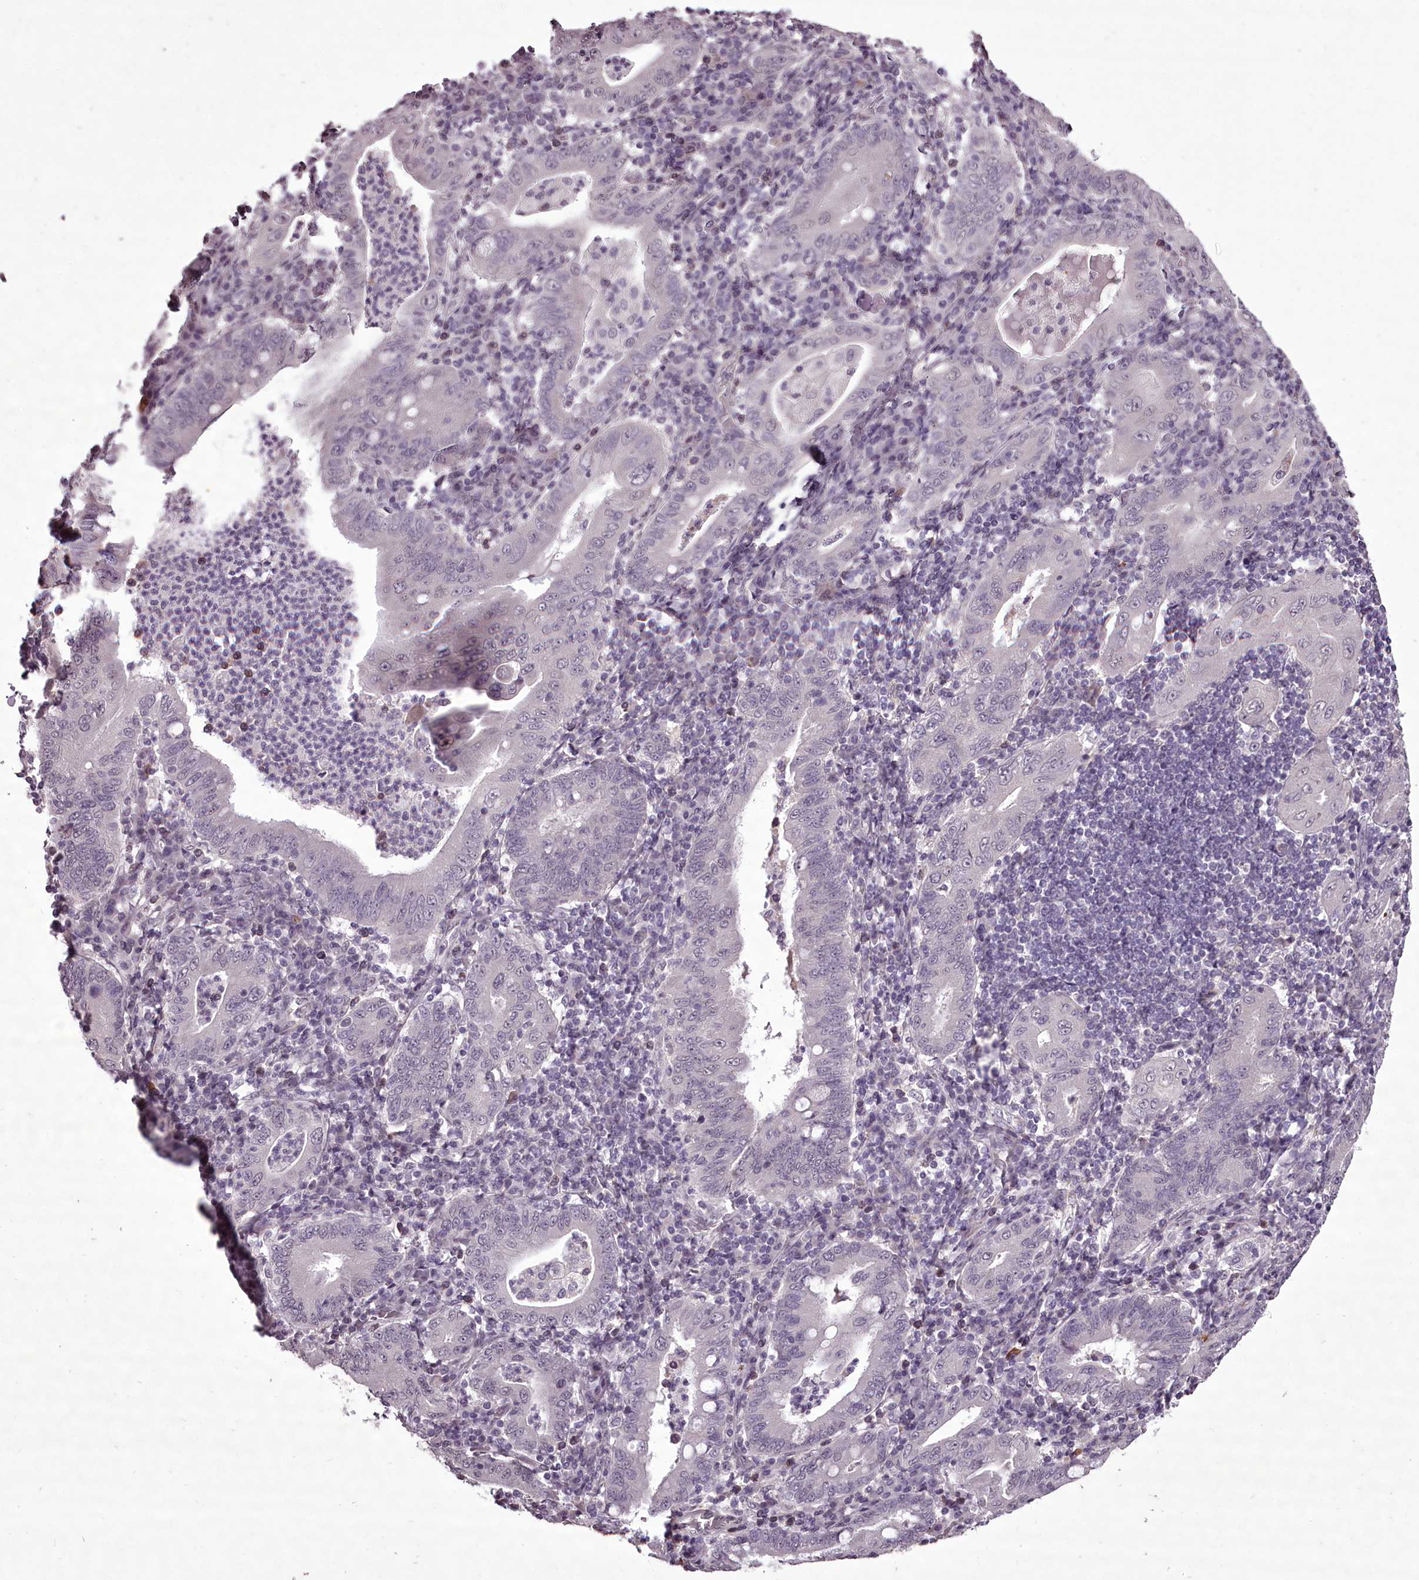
{"staining": {"intensity": "negative", "quantity": "none", "location": "none"}, "tissue": "stomach cancer", "cell_type": "Tumor cells", "image_type": "cancer", "snomed": [{"axis": "morphology", "description": "Normal tissue, NOS"}, {"axis": "morphology", "description": "Adenocarcinoma, NOS"}, {"axis": "topography", "description": "Esophagus"}, {"axis": "topography", "description": "Stomach, upper"}, {"axis": "topography", "description": "Peripheral nerve tissue"}], "caption": "The image demonstrates no significant staining in tumor cells of stomach adenocarcinoma. The staining is performed using DAB (3,3'-diaminobenzidine) brown chromogen with nuclei counter-stained in using hematoxylin.", "gene": "C1orf56", "patient": {"sex": "male", "age": 62}}